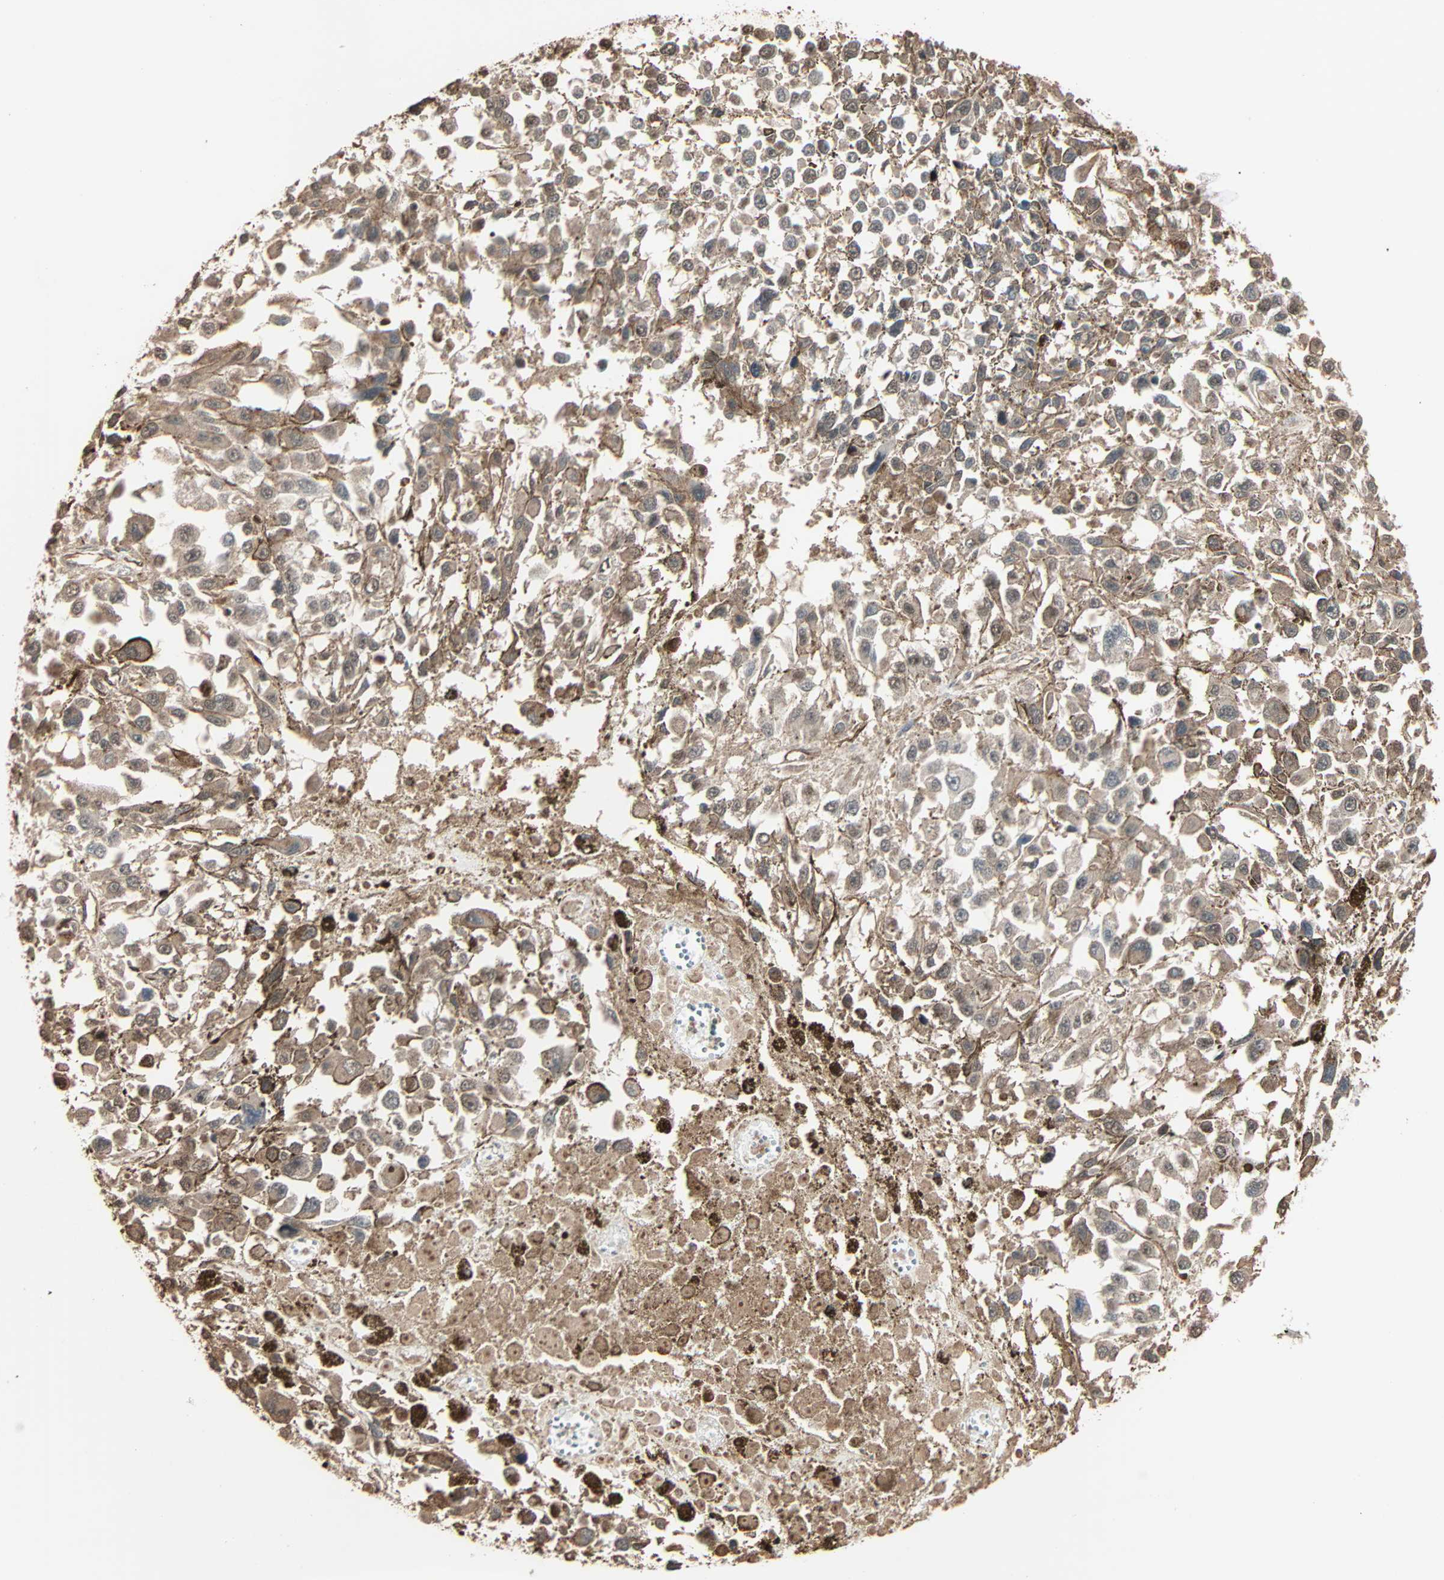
{"staining": {"intensity": "moderate", "quantity": ">75%", "location": "cytoplasmic/membranous"}, "tissue": "melanoma", "cell_type": "Tumor cells", "image_type": "cancer", "snomed": [{"axis": "morphology", "description": "Malignant melanoma, Metastatic site"}, {"axis": "topography", "description": "Lymph node"}], "caption": "There is medium levels of moderate cytoplasmic/membranous positivity in tumor cells of malignant melanoma (metastatic site), as demonstrated by immunohistochemical staining (brown color).", "gene": "CALCRL", "patient": {"sex": "male", "age": 59}}